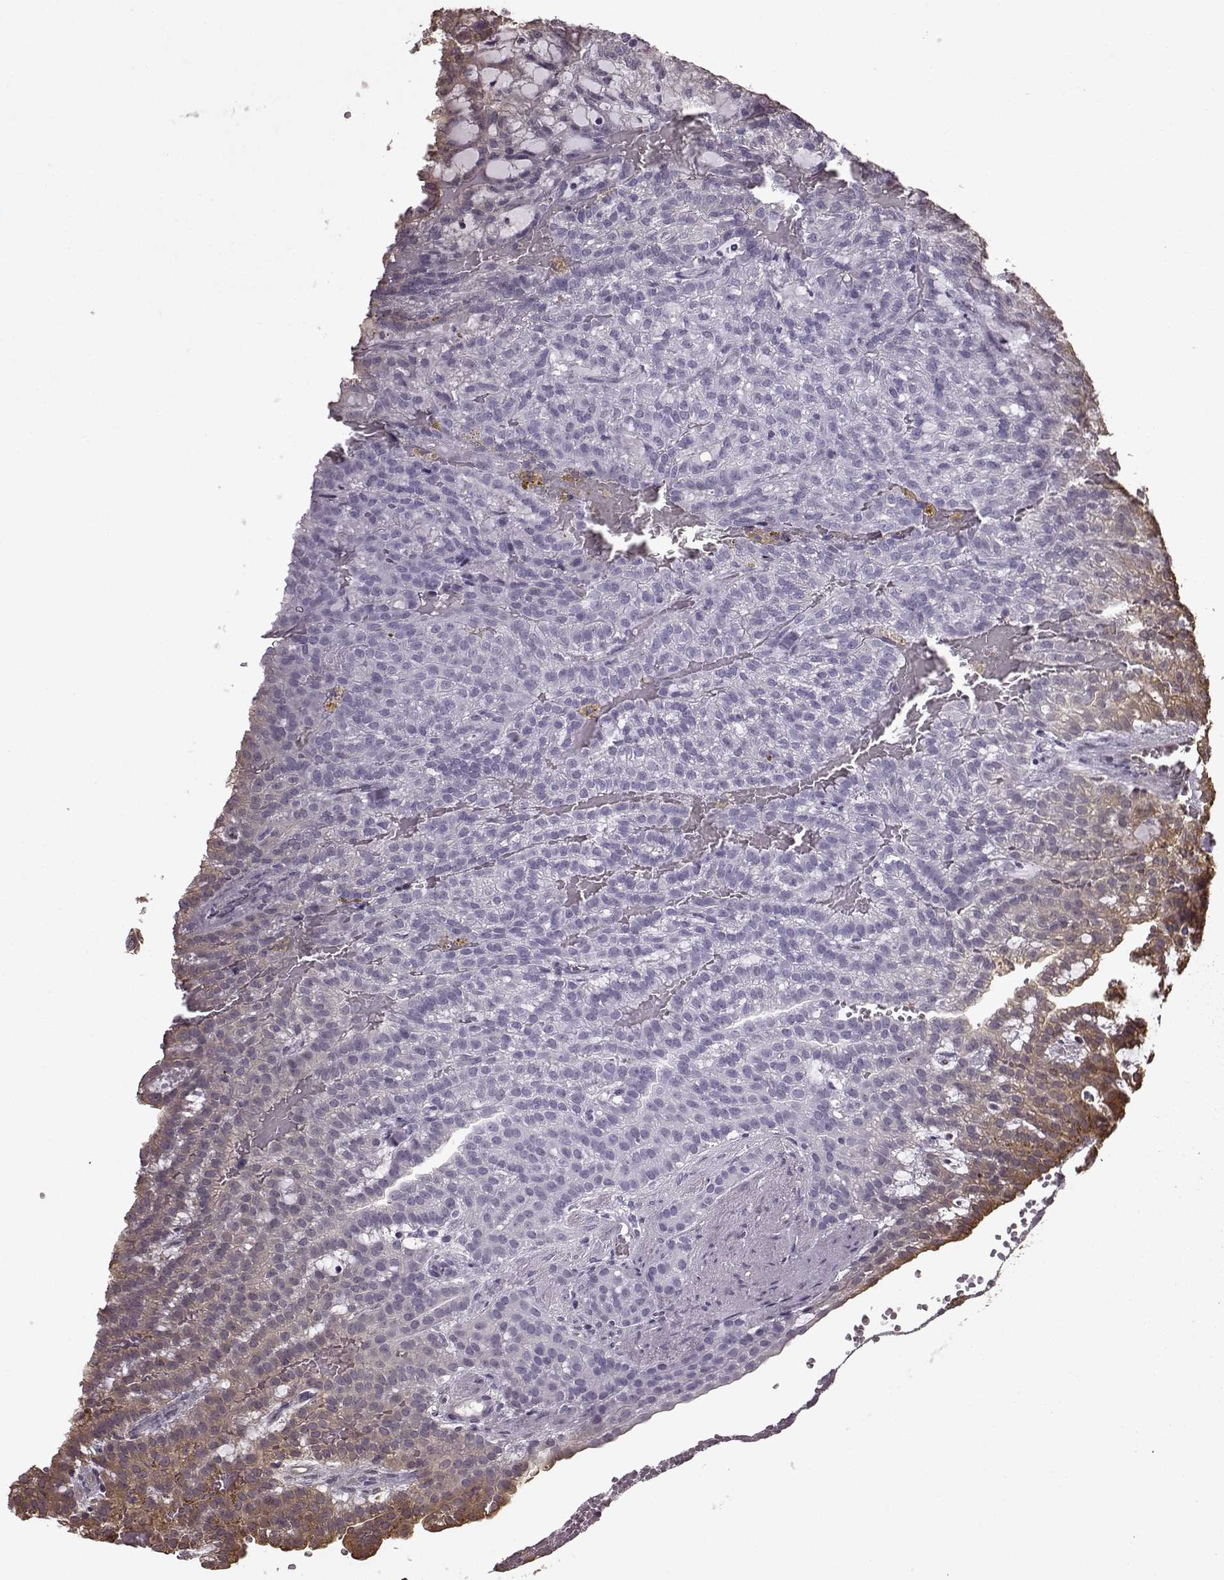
{"staining": {"intensity": "weak", "quantity": "25%-75%", "location": "cytoplasmic/membranous"}, "tissue": "renal cancer", "cell_type": "Tumor cells", "image_type": "cancer", "snomed": [{"axis": "morphology", "description": "Adenocarcinoma, NOS"}, {"axis": "topography", "description": "Kidney"}], "caption": "An immunohistochemistry micrograph of tumor tissue is shown. Protein staining in brown highlights weak cytoplasmic/membranous positivity in renal cancer (adenocarcinoma) within tumor cells.", "gene": "NME1-NME2", "patient": {"sex": "male", "age": 63}}